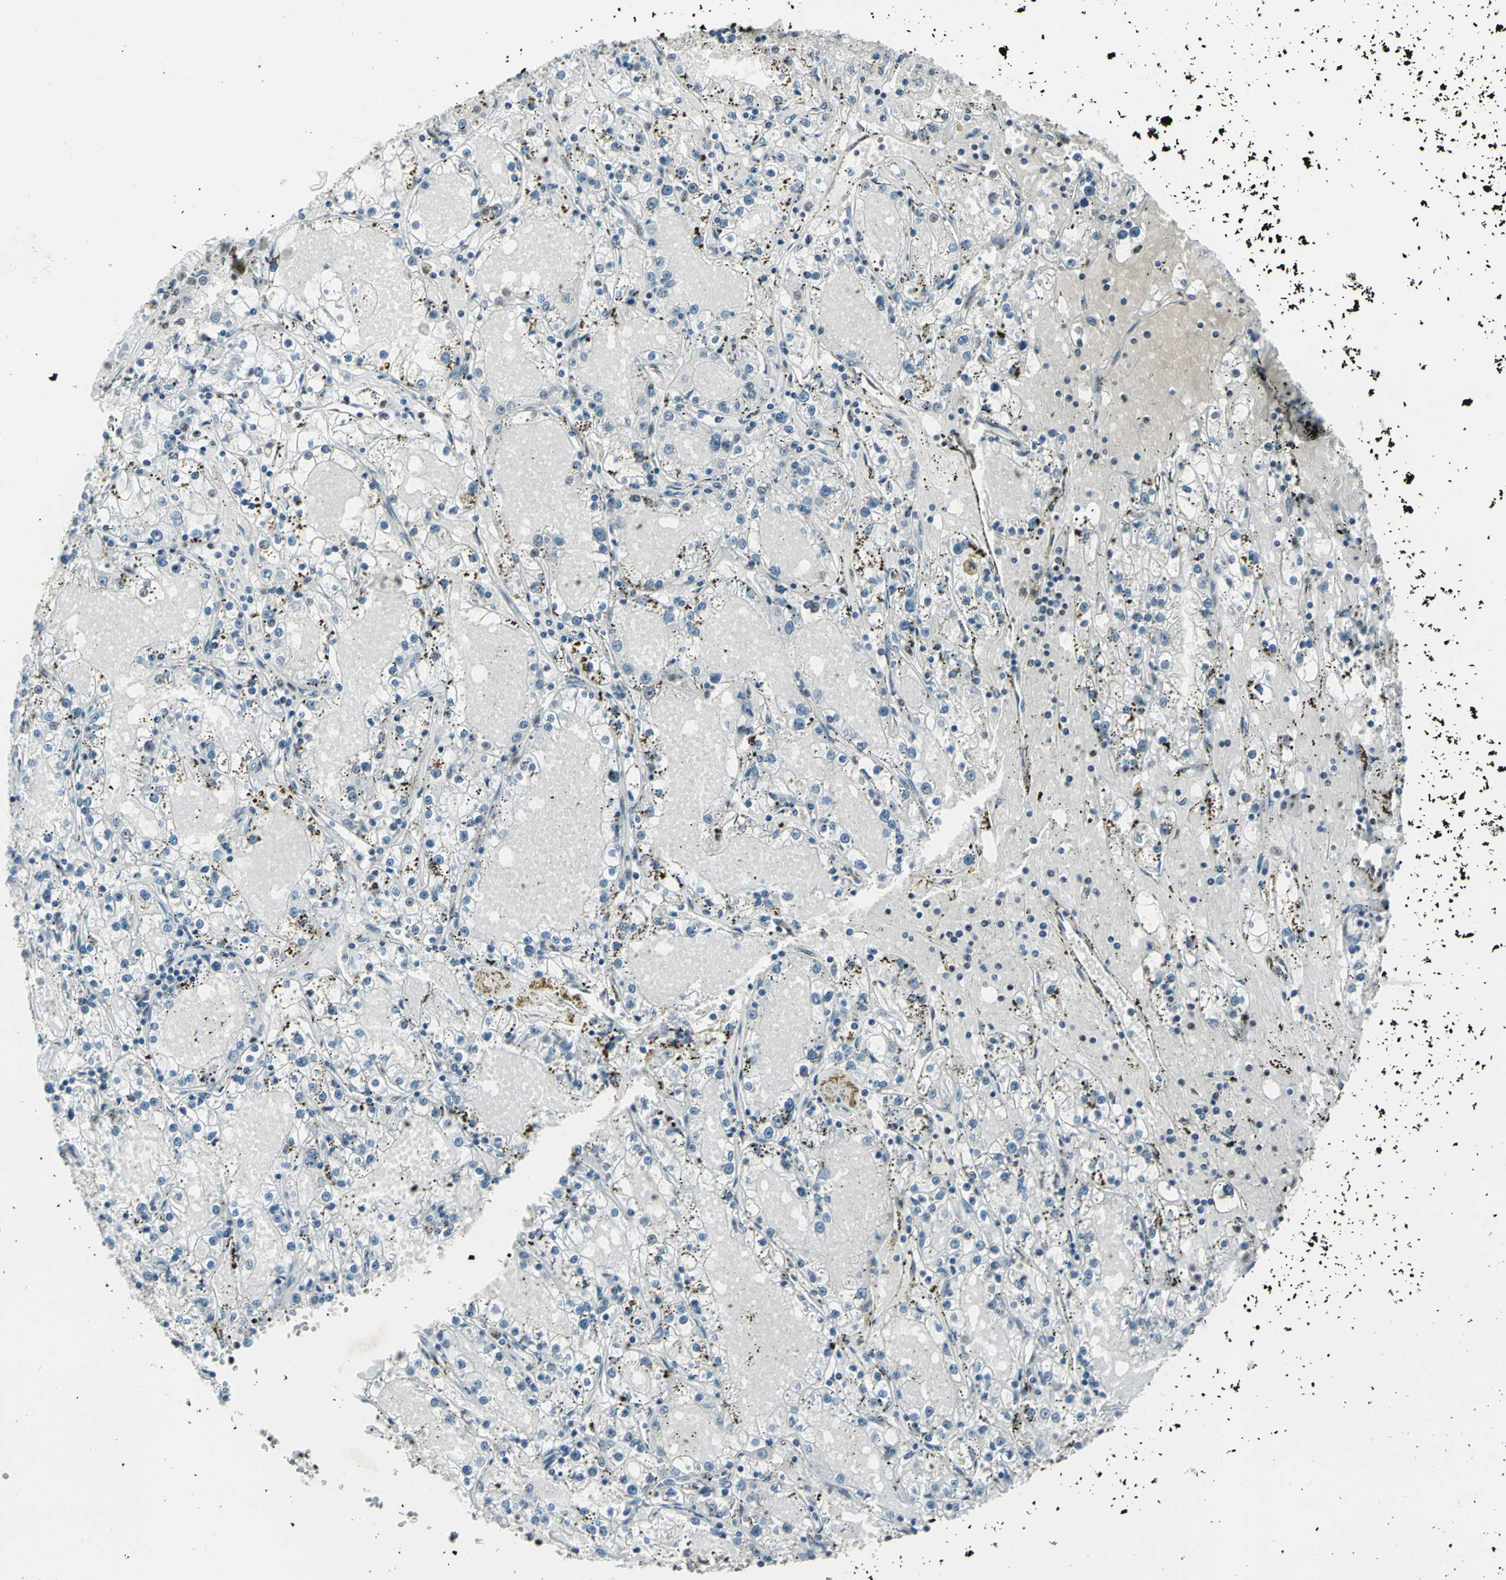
{"staining": {"intensity": "negative", "quantity": "none", "location": "none"}, "tissue": "renal cancer", "cell_type": "Tumor cells", "image_type": "cancer", "snomed": [{"axis": "morphology", "description": "Adenocarcinoma, NOS"}, {"axis": "topography", "description": "Kidney"}], "caption": "Protein analysis of renal cancer (adenocarcinoma) demonstrates no significant expression in tumor cells.", "gene": "KAT6B", "patient": {"sex": "male", "age": 56}}